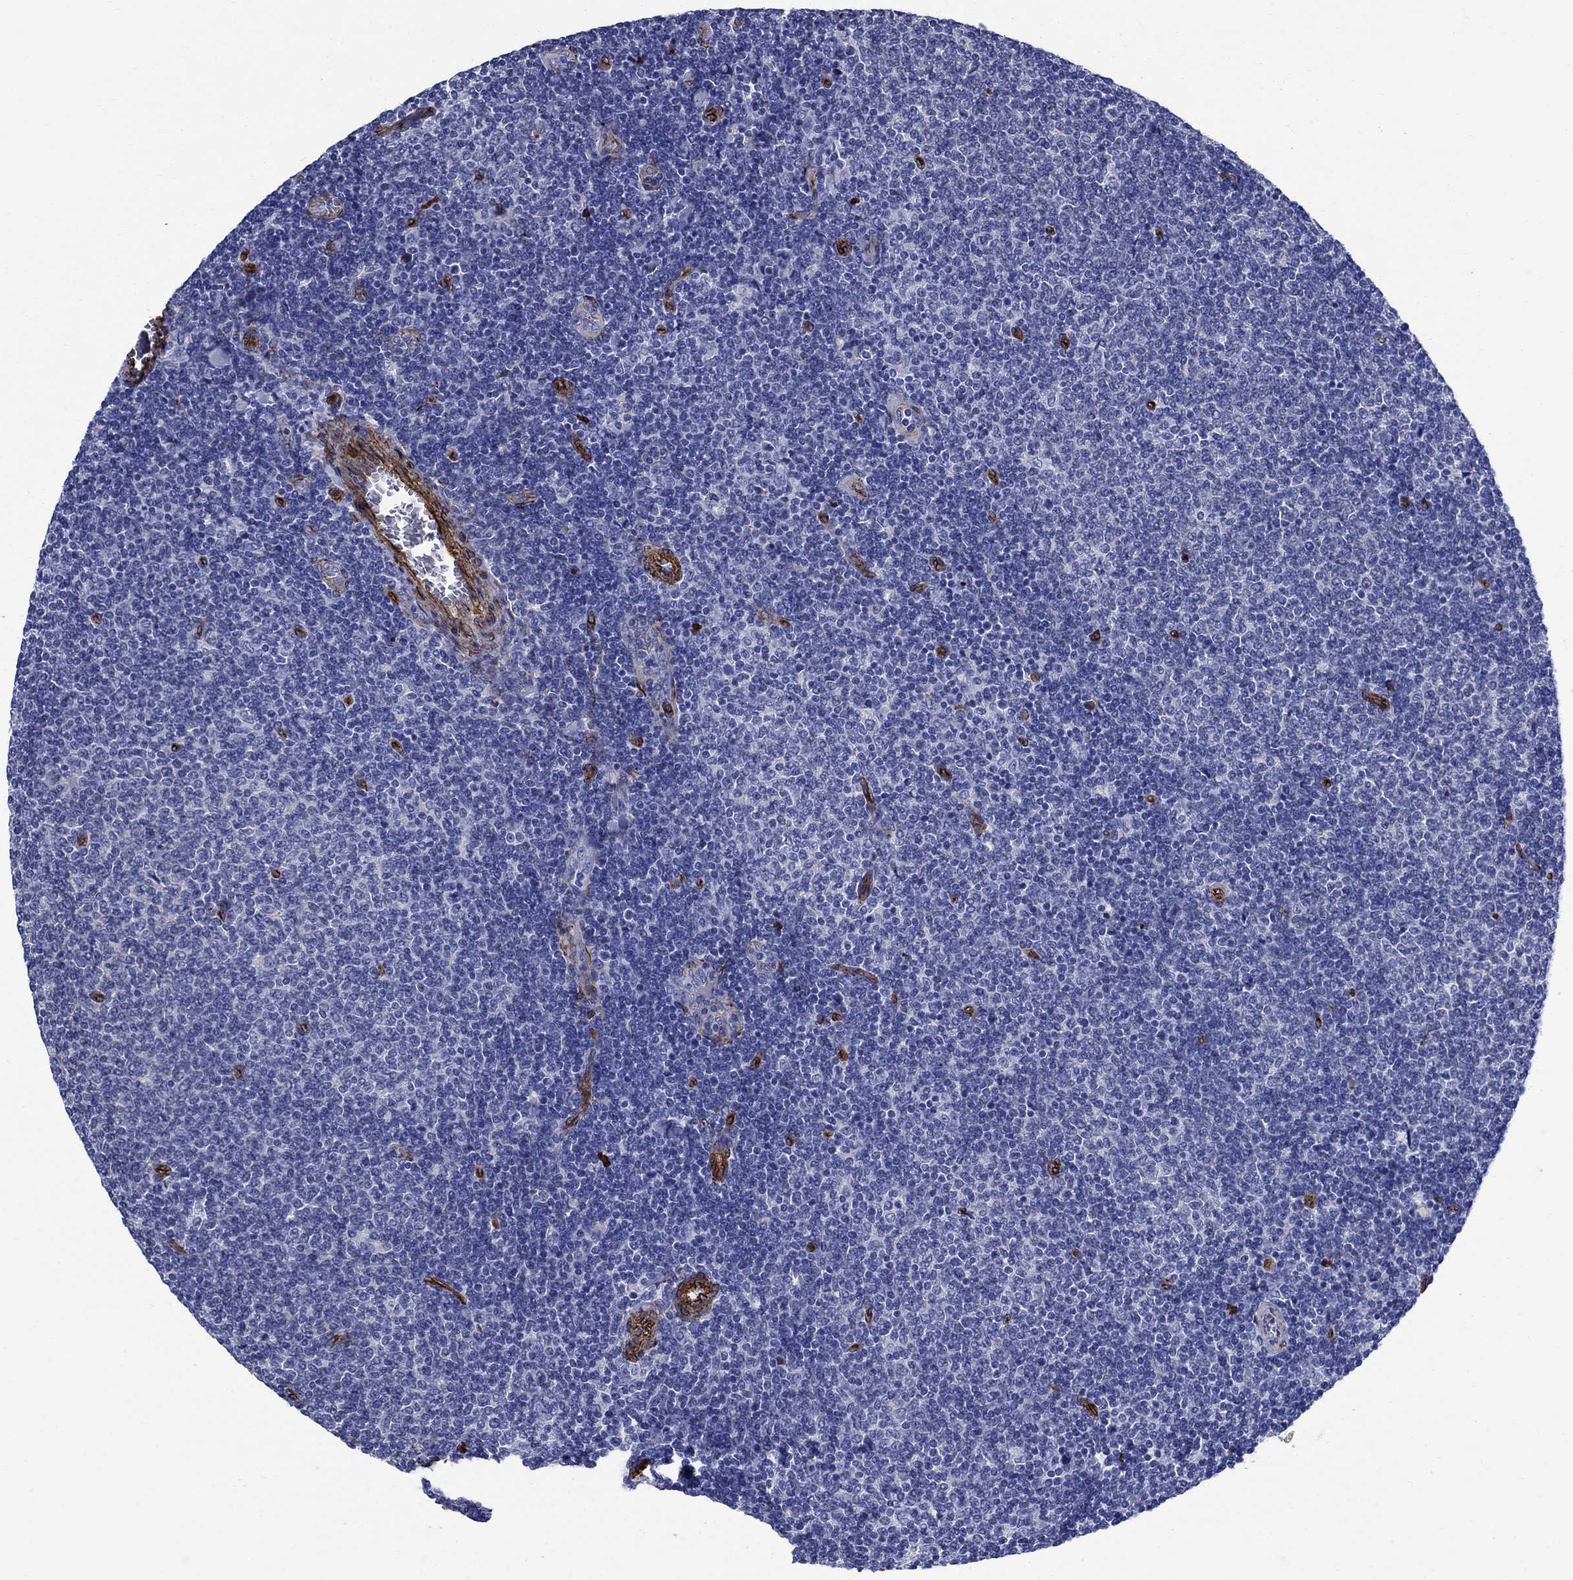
{"staining": {"intensity": "negative", "quantity": "none", "location": "none"}, "tissue": "lymphoma", "cell_type": "Tumor cells", "image_type": "cancer", "snomed": [{"axis": "morphology", "description": "Malignant lymphoma, non-Hodgkin's type, Low grade"}, {"axis": "topography", "description": "Lymph node"}], "caption": "The immunohistochemistry (IHC) micrograph has no significant expression in tumor cells of lymphoma tissue.", "gene": "VTN", "patient": {"sex": "male", "age": 52}}